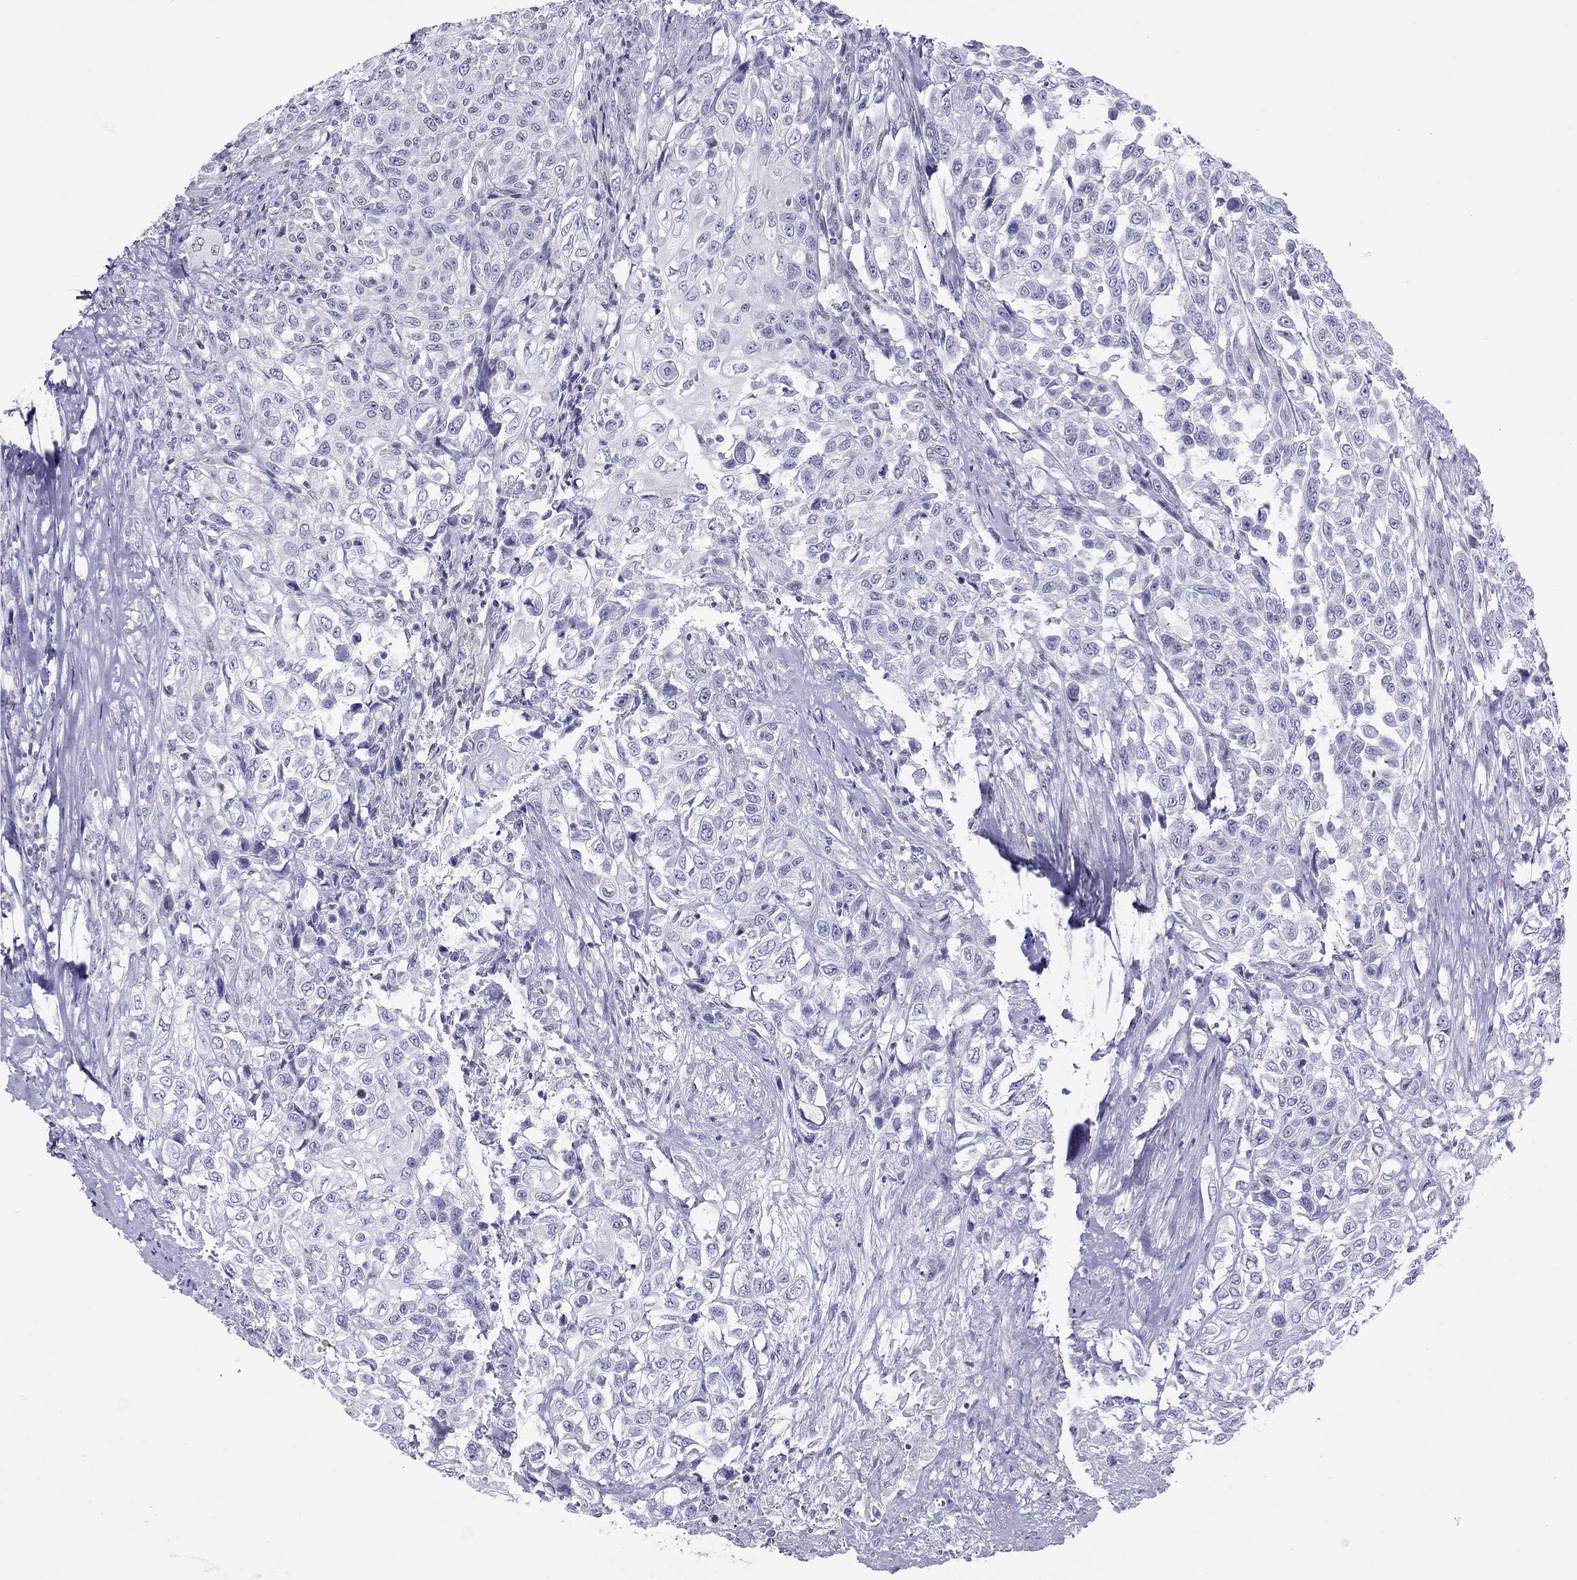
{"staining": {"intensity": "negative", "quantity": "none", "location": "none"}, "tissue": "urothelial cancer", "cell_type": "Tumor cells", "image_type": "cancer", "snomed": [{"axis": "morphology", "description": "Urothelial carcinoma, High grade"}, {"axis": "topography", "description": "Urinary bladder"}], "caption": "Tumor cells show no significant protein expression in urothelial cancer.", "gene": "CHRNB3", "patient": {"sex": "female", "age": 56}}